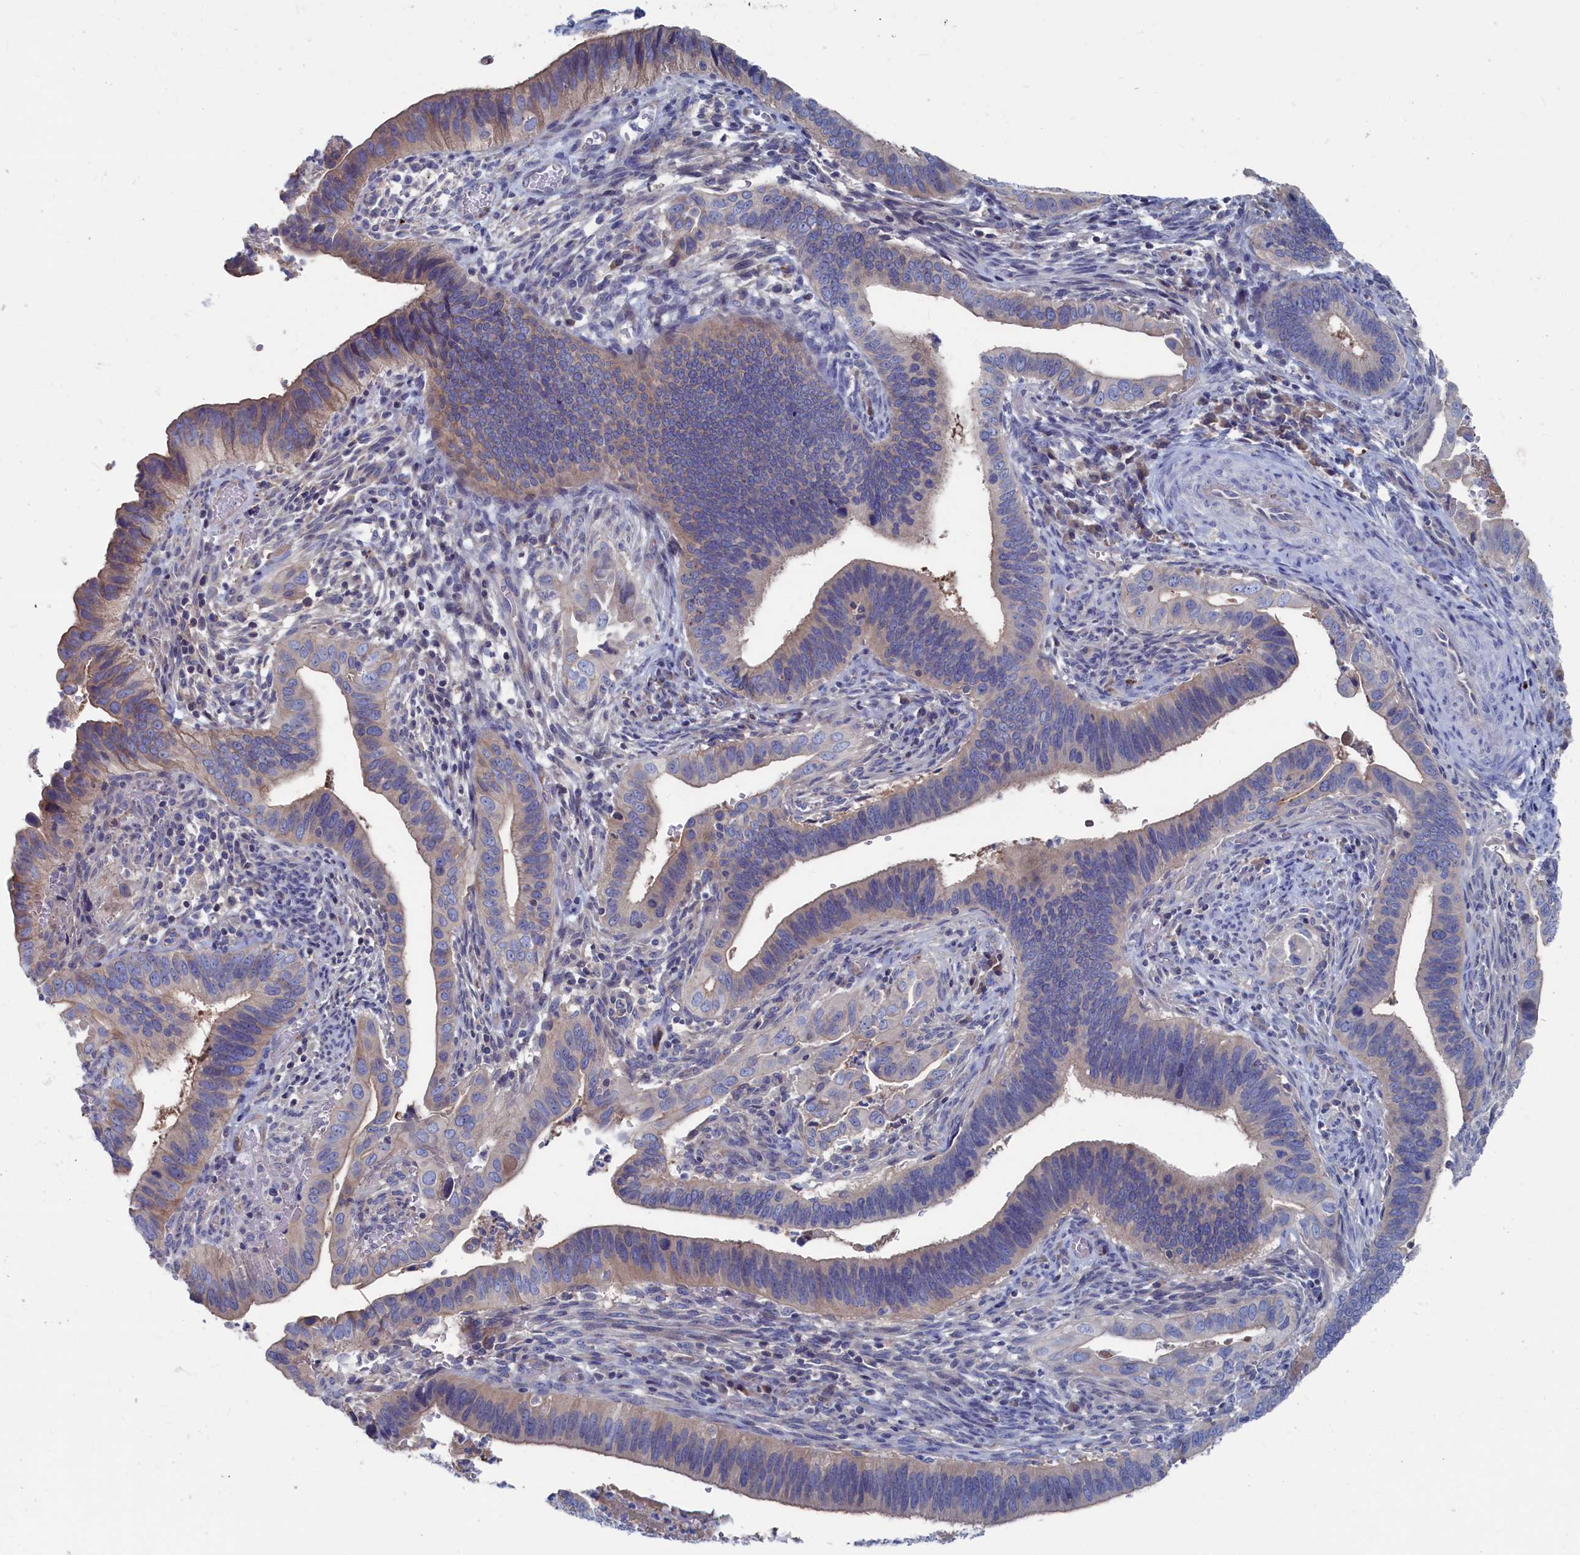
{"staining": {"intensity": "weak", "quantity": "25%-75%", "location": "cytoplasmic/membranous"}, "tissue": "cervical cancer", "cell_type": "Tumor cells", "image_type": "cancer", "snomed": [{"axis": "morphology", "description": "Adenocarcinoma, NOS"}, {"axis": "topography", "description": "Cervix"}], "caption": "Human adenocarcinoma (cervical) stained for a protein (brown) reveals weak cytoplasmic/membranous positive expression in approximately 25%-75% of tumor cells.", "gene": "CEND1", "patient": {"sex": "female", "age": 42}}